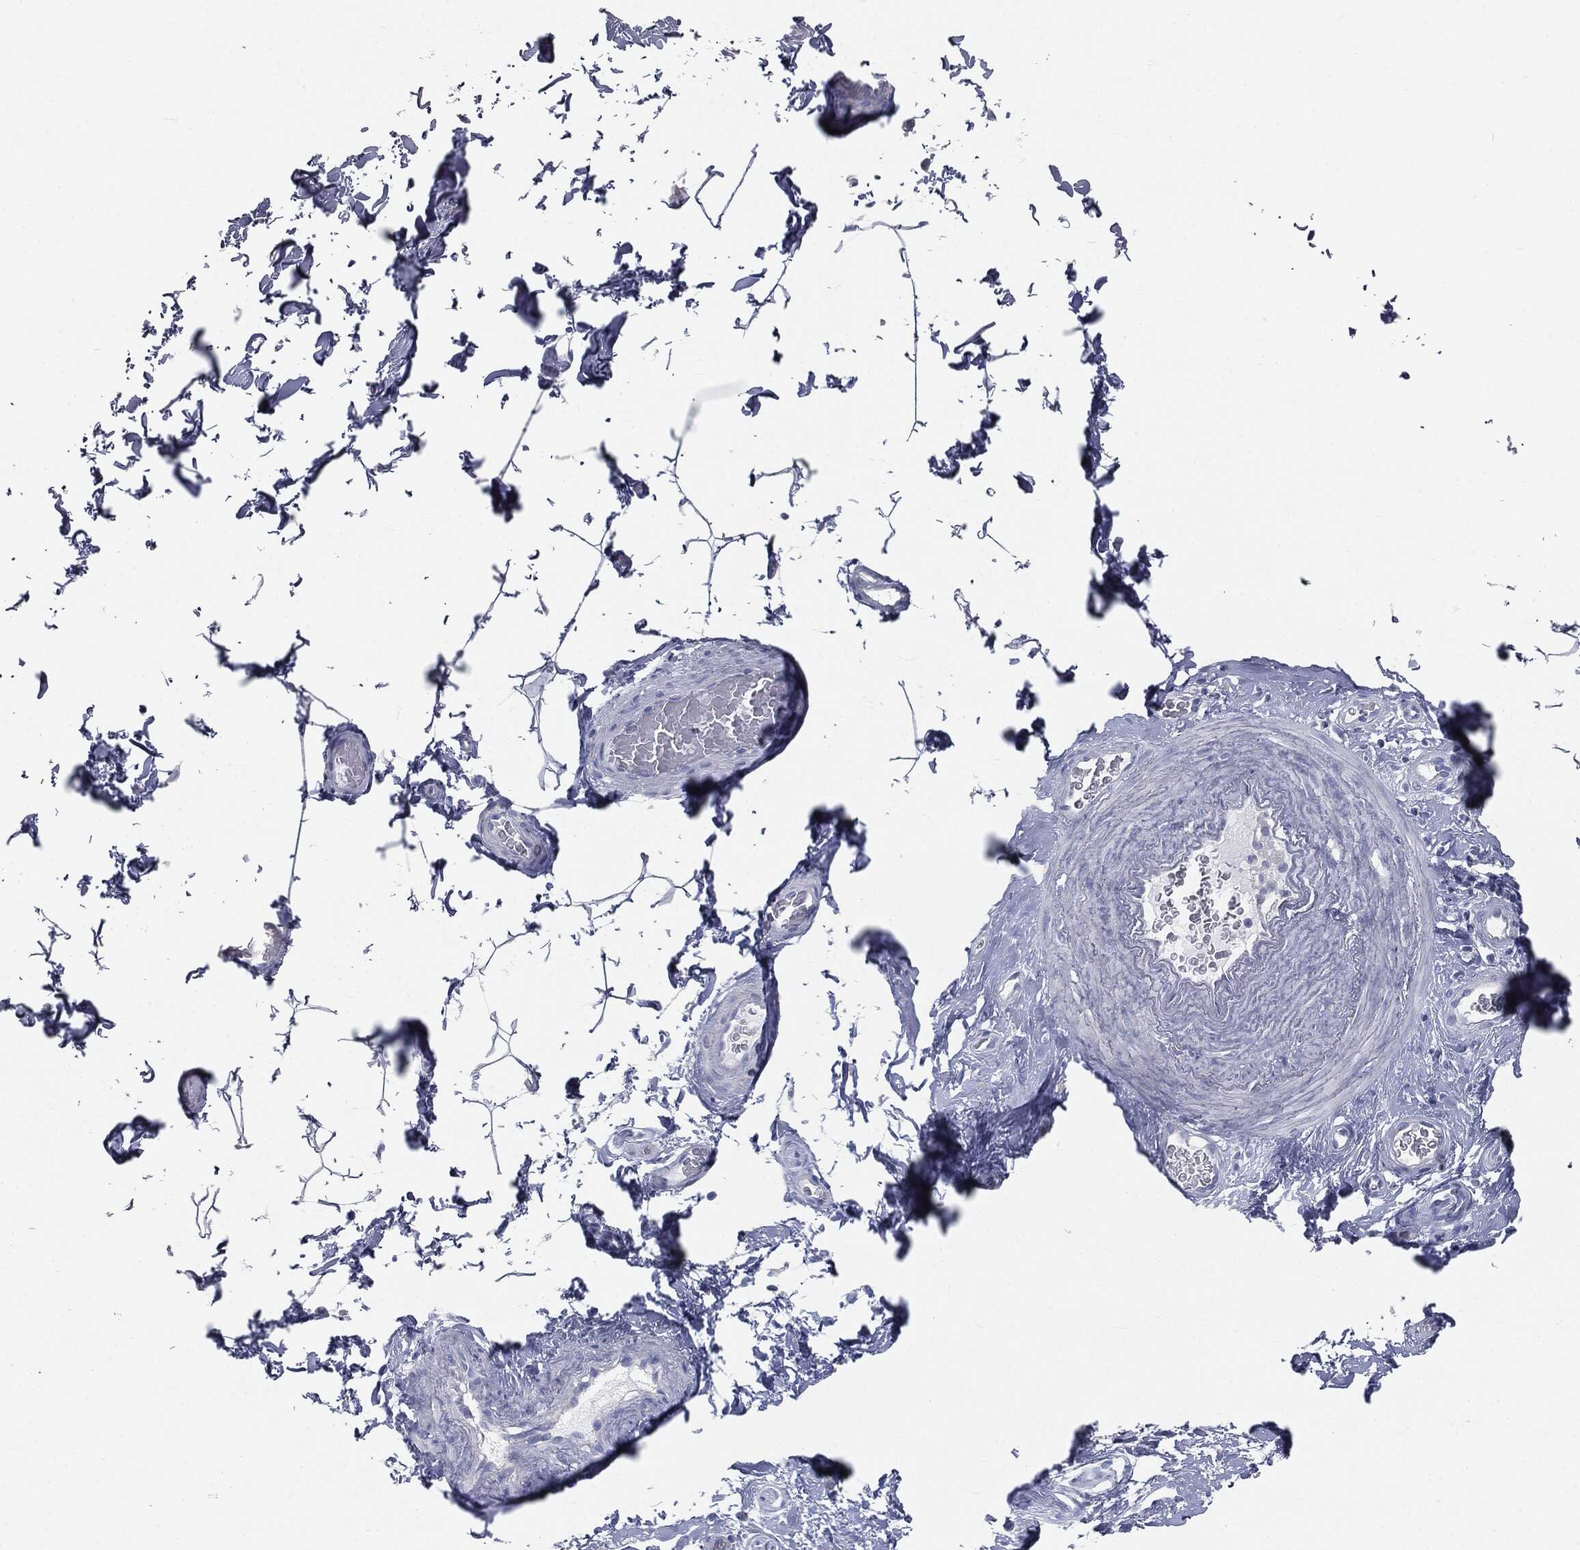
{"staining": {"intensity": "negative", "quantity": "none", "location": "none"}, "tissue": "adipose tissue", "cell_type": "Adipocytes", "image_type": "normal", "snomed": [{"axis": "morphology", "description": "Normal tissue, NOS"}, {"axis": "topography", "description": "Soft tissue"}, {"axis": "topography", "description": "Vascular tissue"}], "caption": "Photomicrograph shows no significant protein positivity in adipocytes of unremarkable adipose tissue.", "gene": "CAV3", "patient": {"sex": "male", "age": 41}}